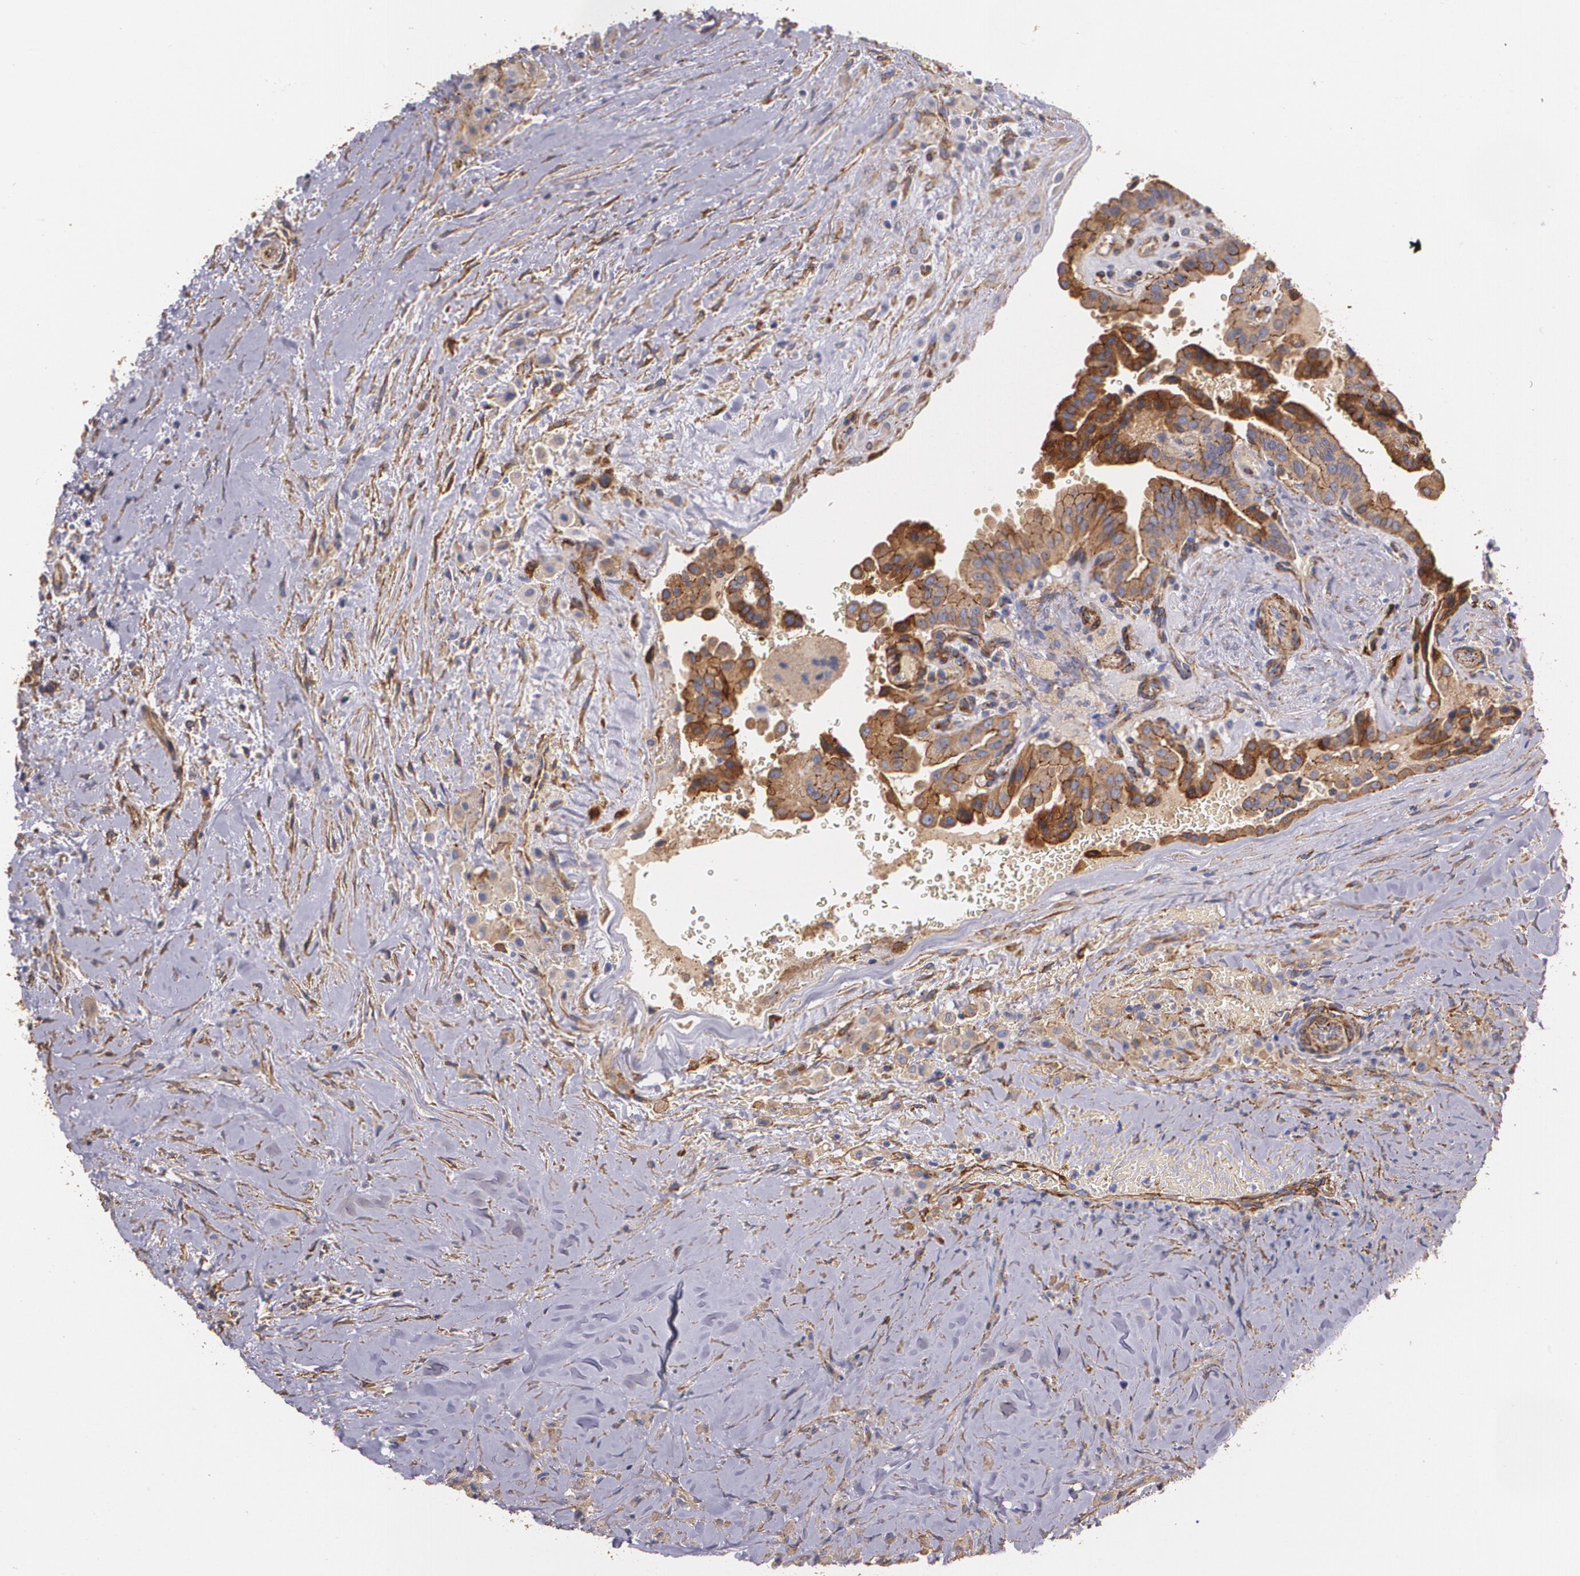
{"staining": {"intensity": "moderate", "quantity": ">75%", "location": "cytoplasmic/membranous"}, "tissue": "thyroid cancer", "cell_type": "Tumor cells", "image_type": "cancer", "snomed": [{"axis": "morphology", "description": "Papillary adenocarcinoma, NOS"}, {"axis": "topography", "description": "Thyroid gland"}], "caption": "Protein analysis of papillary adenocarcinoma (thyroid) tissue shows moderate cytoplasmic/membranous staining in approximately >75% of tumor cells.", "gene": "TJP1", "patient": {"sex": "male", "age": 87}}